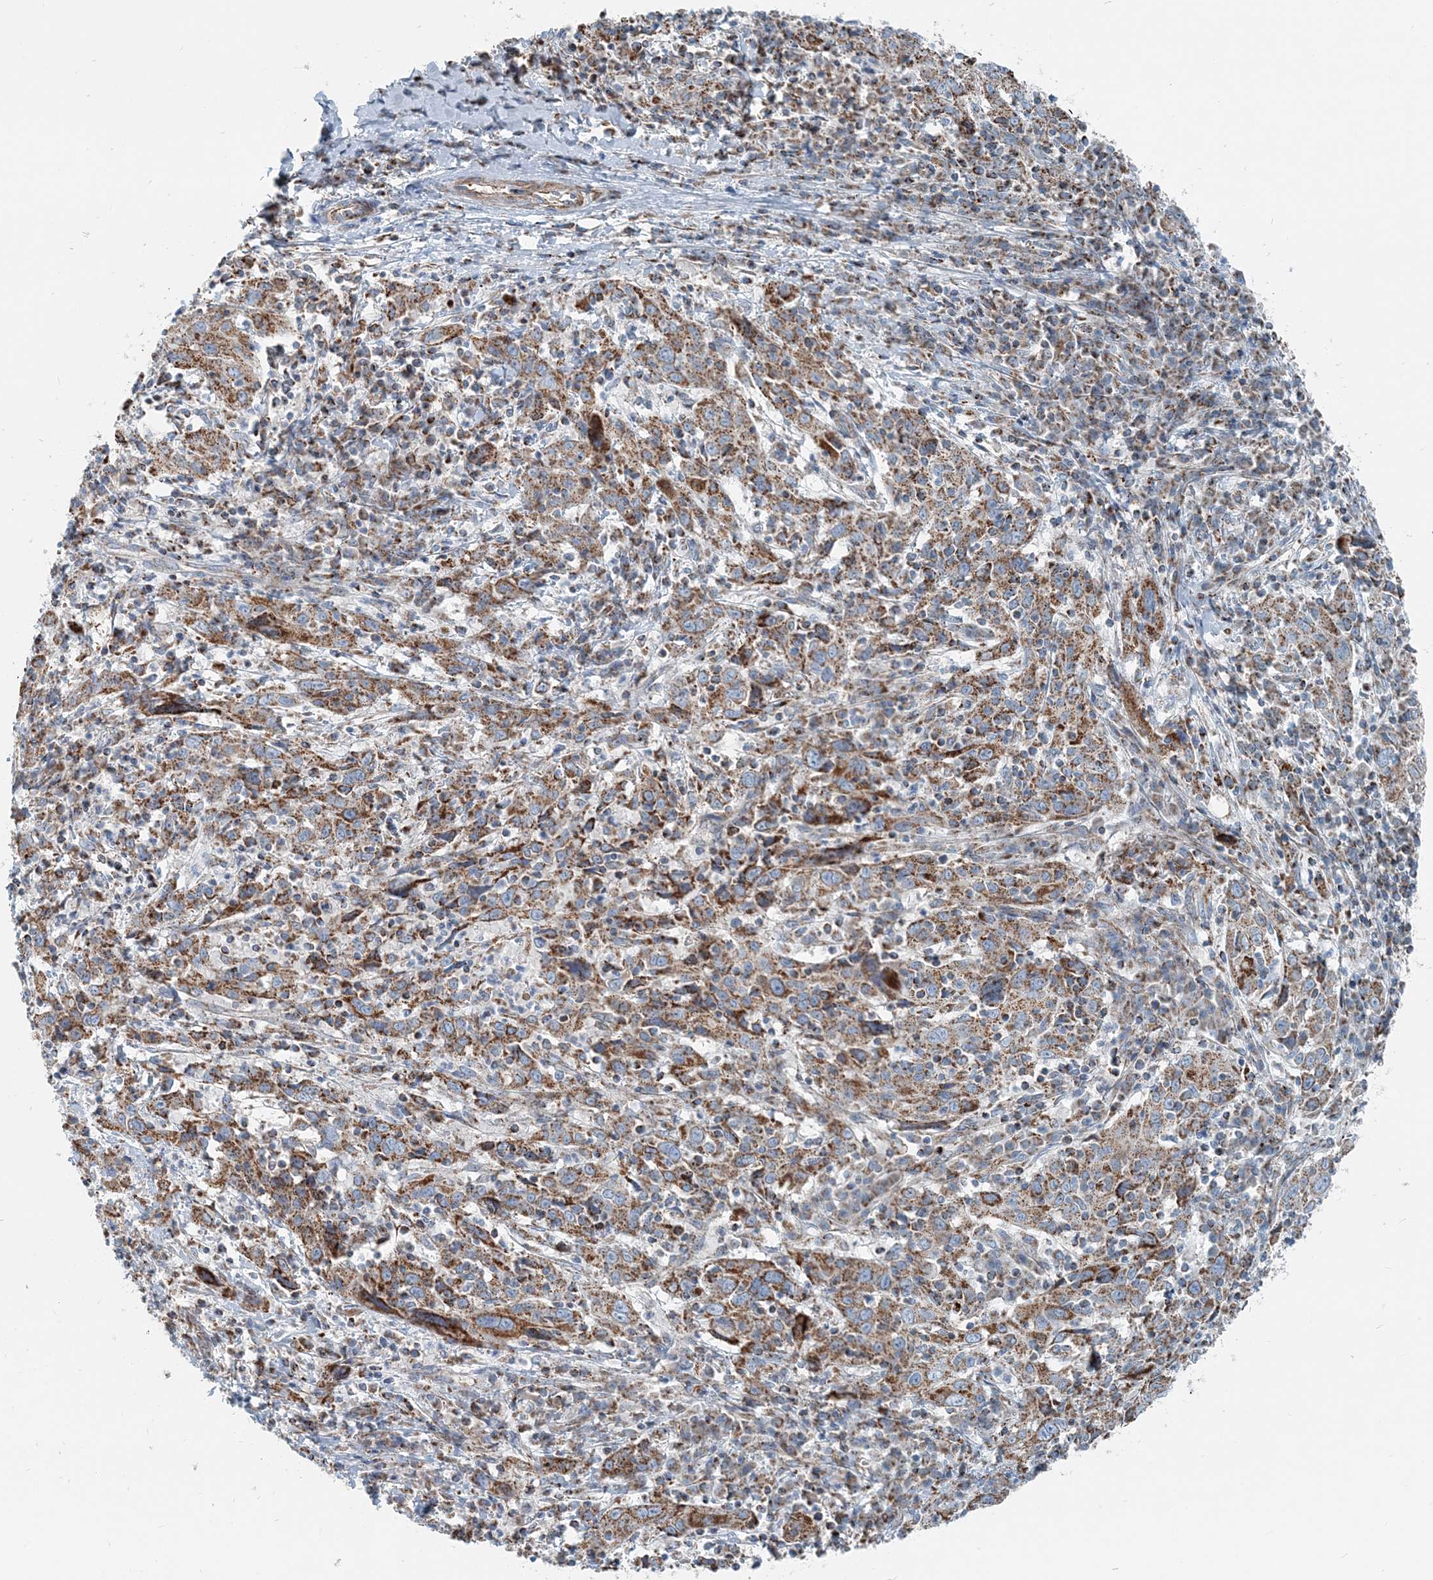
{"staining": {"intensity": "moderate", "quantity": ">75%", "location": "cytoplasmic/membranous"}, "tissue": "cervical cancer", "cell_type": "Tumor cells", "image_type": "cancer", "snomed": [{"axis": "morphology", "description": "Squamous cell carcinoma, NOS"}, {"axis": "topography", "description": "Cervix"}], "caption": "Brown immunohistochemical staining in cervical squamous cell carcinoma demonstrates moderate cytoplasmic/membranous staining in about >75% of tumor cells.", "gene": "INTU", "patient": {"sex": "female", "age": 46}}